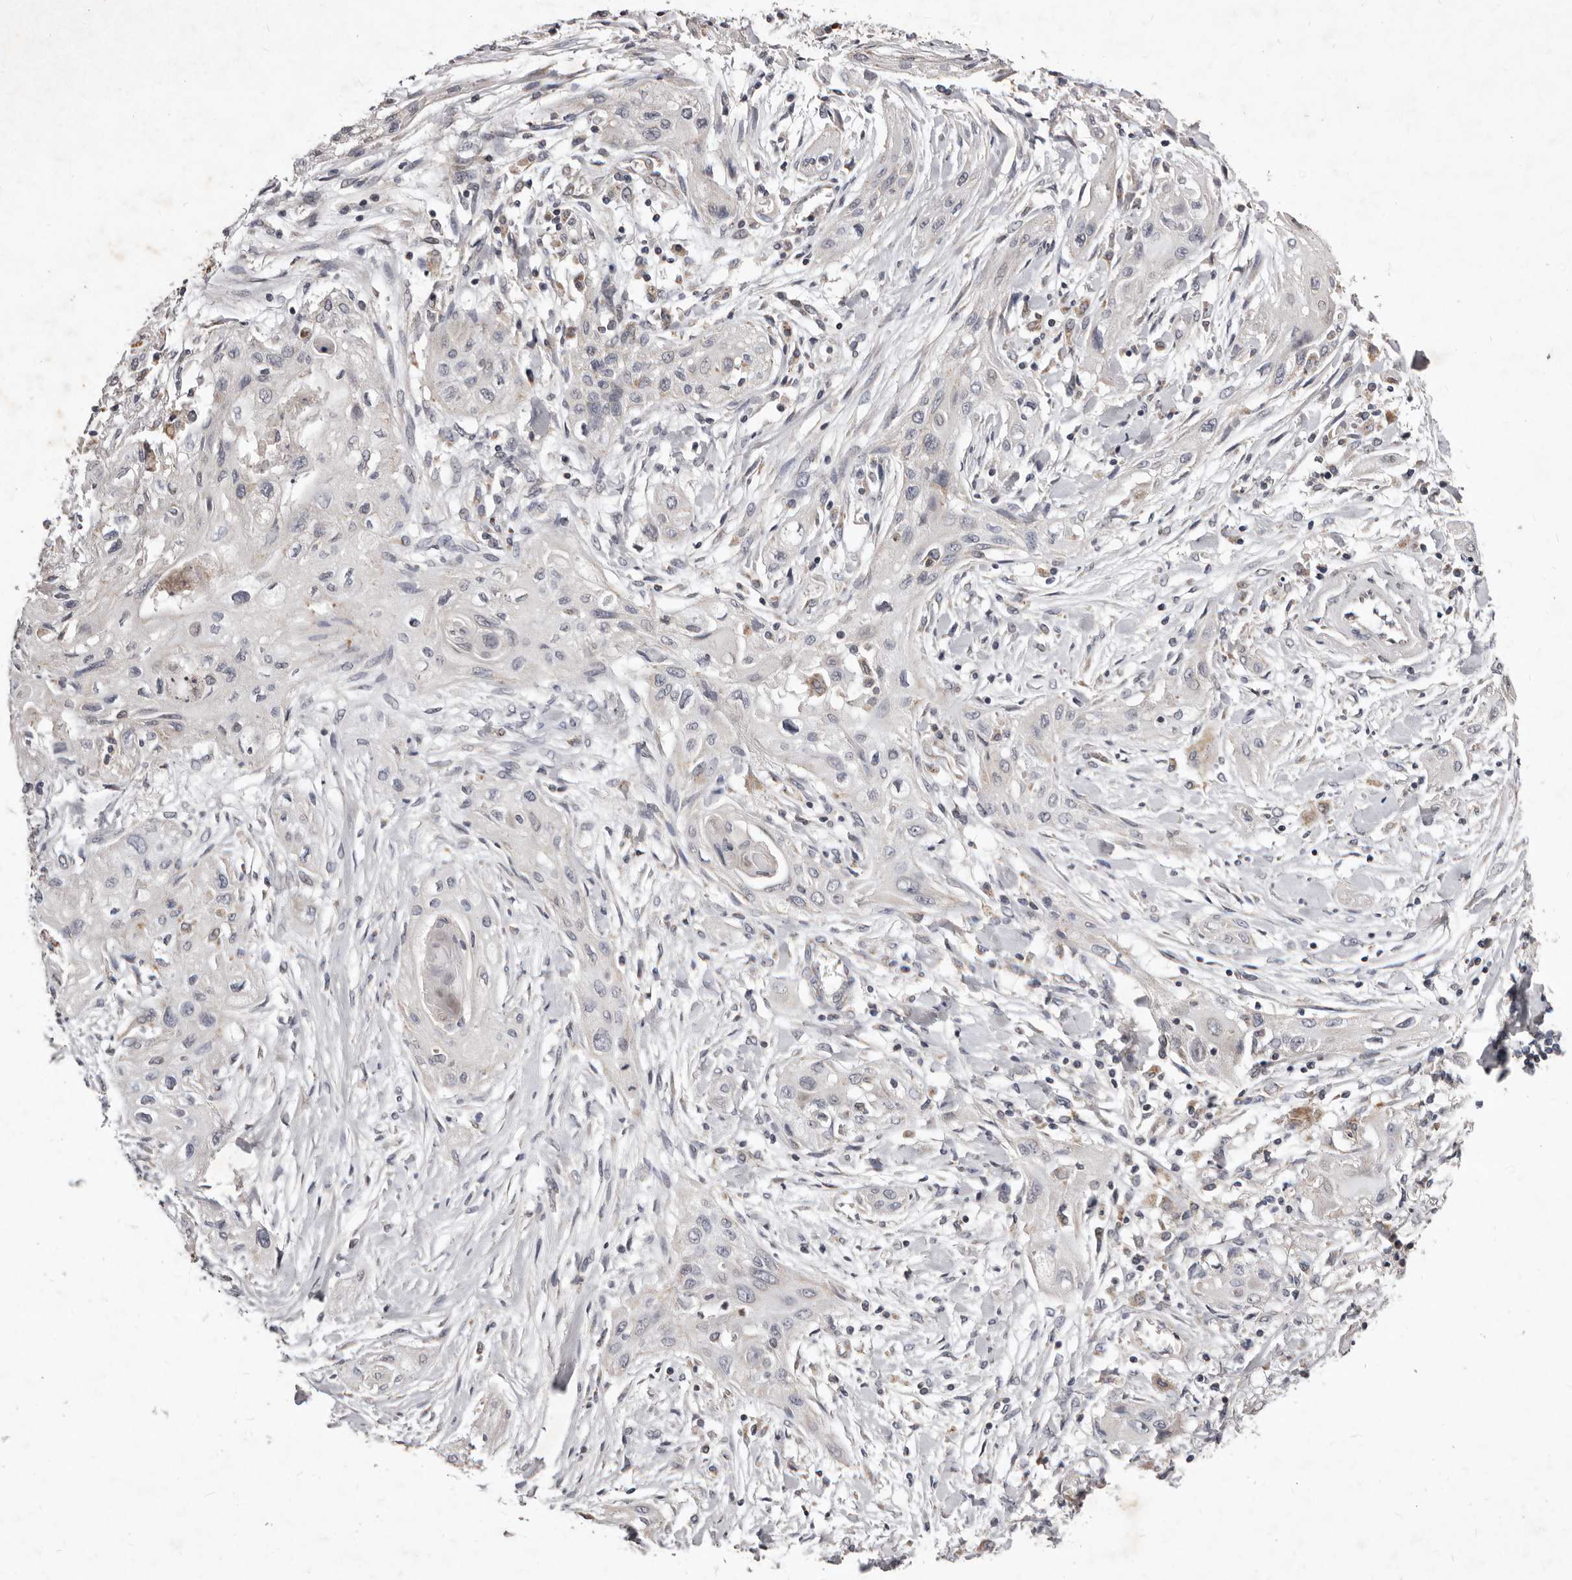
{"staining": {"intensity": "negative", "quantity": "none", "location": "none"}, "tissue": "lung cancer", "cell_type": "Tumor cells", "image_type": "cancer", "snomed": [{"axis": "morphology", "description": "Squamous cell carcinoma, NOS"}, {"axis": "topography", "description": "Lung"}], "caption": "DAB (3,3'-diaminobenzidine) immunohistochemical staining of human squamous cell carcinoma (lung) demonstrates no significant positivity in tumor cells. (Immunohistochemistry, brightfield microscopy, high magnification).", "gene": "CXCL14", "patient": {"sex": "female", "age": 47}}